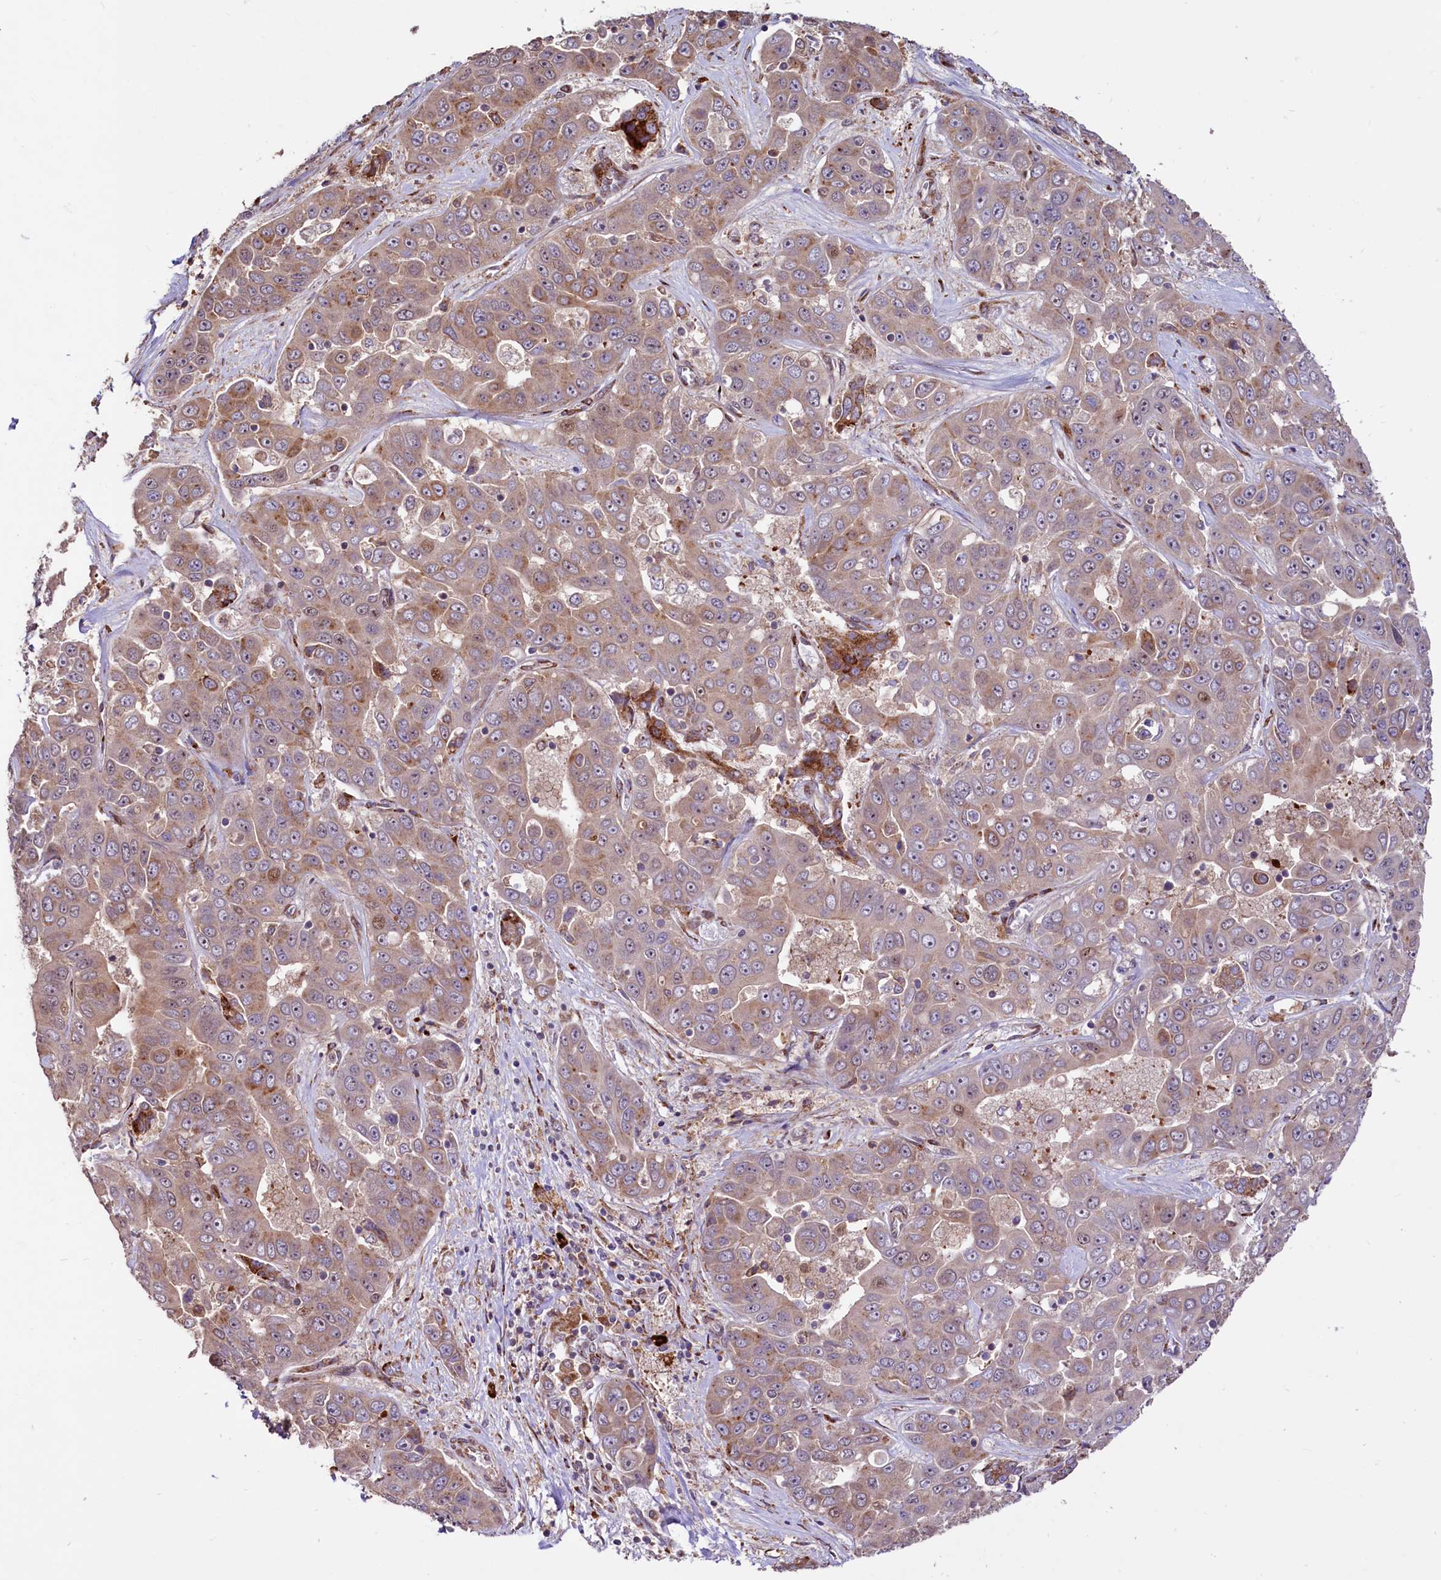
{"staining": {"intensity": "moderate", "quantity": "<25%", "location": "cytoplasmic/membranous"}, "tissue": "liver cancer", "cell_type": "Tumor cells", "image_type": "cancer", "snomed": [{"axis": "morphology", "description": "Cholangiocarcinoma"}, {"axis": "topography", "description": "Liver"}], "caption": "Protein staining exhibits moderate cytoplasmic/membranous expression in about <25% of tumor cells in liver cancer (cholangiocarcinoma). (IHC, brightfield microscopy, high magnification).", "gene": "C5orf15", "patient": {"sex": "female", "age": 52}}